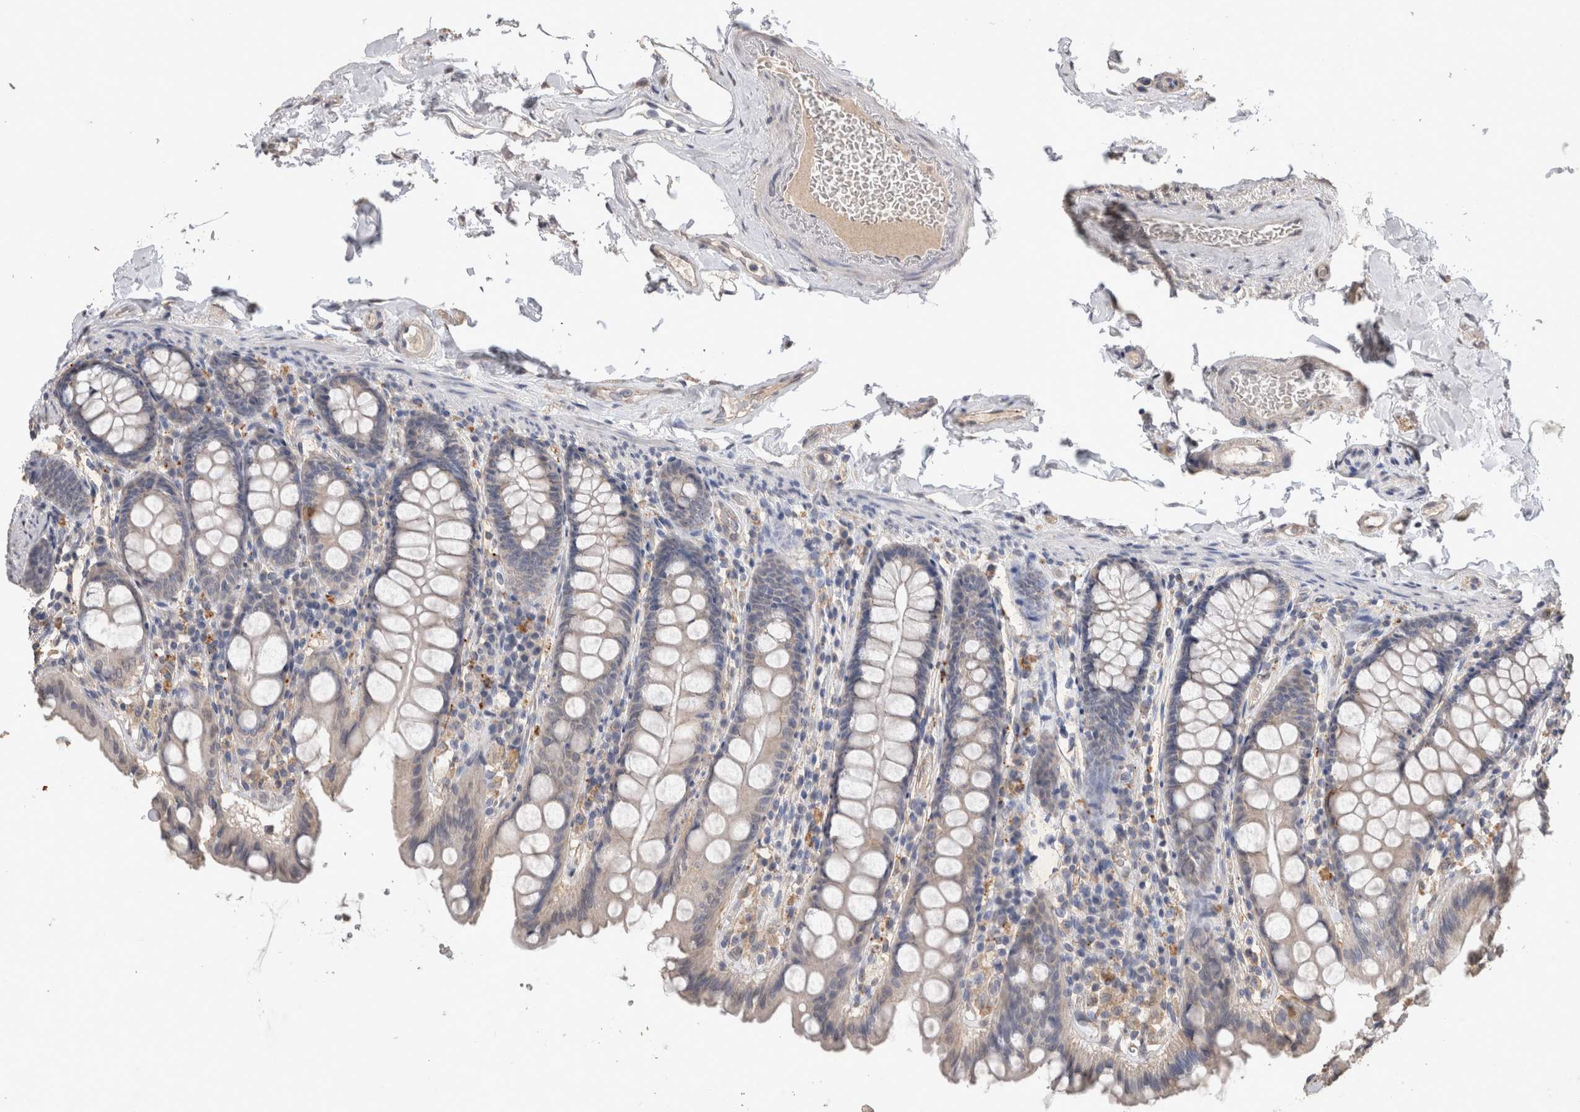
{"staining": {"intensity": "weak", "quantity": "25%-75%", "location": "cytoplasmic/membranous"}, "tissue": "colon", "cell_type": "Endothelial cells", "image_type": "normal", "snomed": [{"axis": "morphology", "description": "Normal tissue, NOS"}, {"axis": "topography", "description": "Colon"}, {"axis": "topography", "description": "Peripheral nerve tissue"}], "caption": "A low amount of weak cytoplasmic/membranous positivity is seen in about 25%-75% of endothelial cells in benign colon. (brown staining indicates protein expression, while blue staining denotes nuclei).", "gene": "CDH6", "patient": {"sex": "female", "age": 61}}